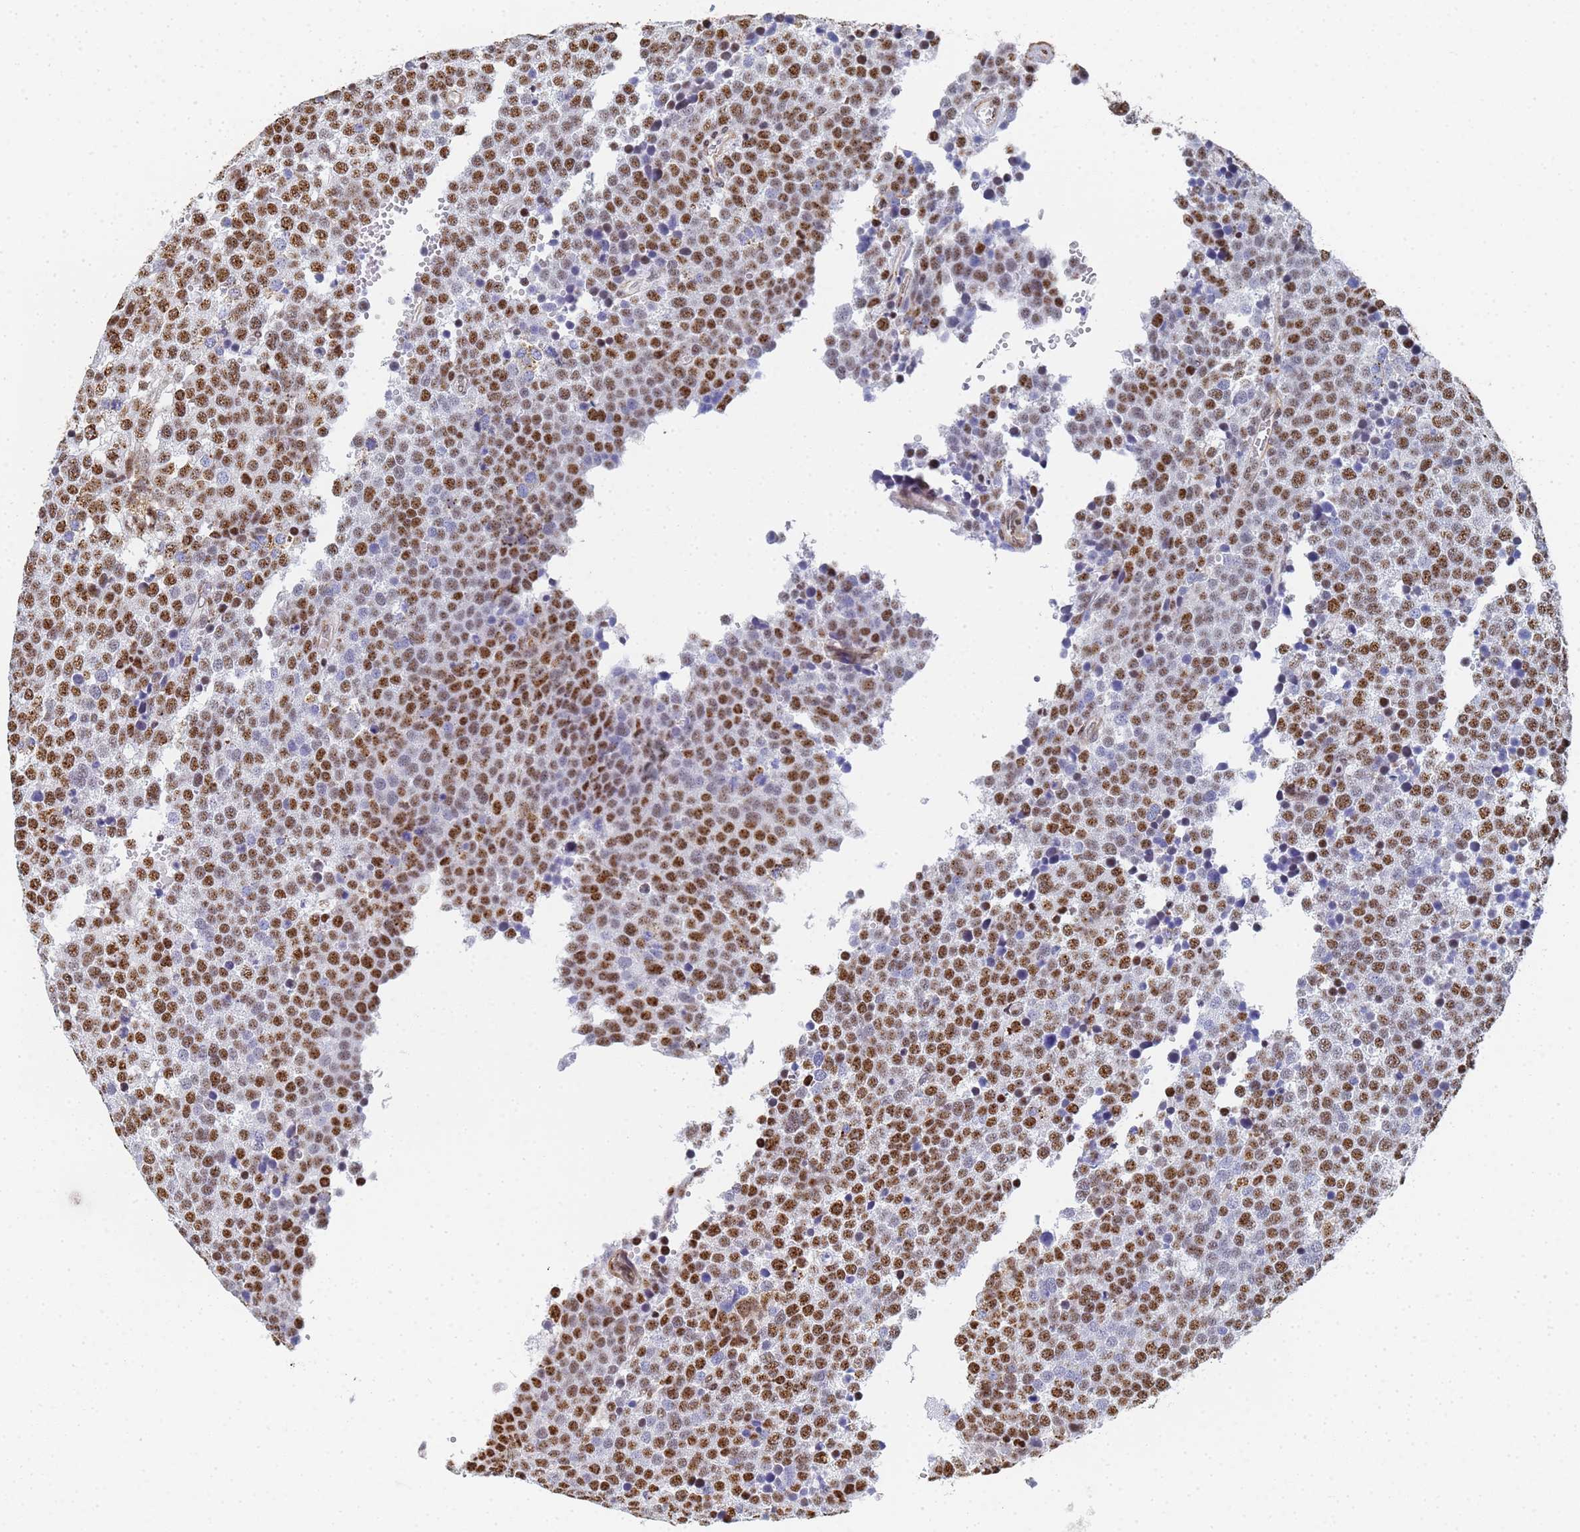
{"staining": {"intensity": "moderate", "quantity": ">75%", "location": "nuclear"}, "tissue": "testis cancer", "cell_type": "Tumor cells", "image_type": "cancer", "snomed": [{"axis": "morphology", "description": "Seminoma, NOS"}, {"axis": "topography", "description": "Testis"}], "caption": "Immunohistochemical staining of human testis cancer displays medium levels of moderate nuclear positivity in about >75% of tumor cells.", "gene": "PRRT4", "patient": {"sex": "male", "age": 71}}